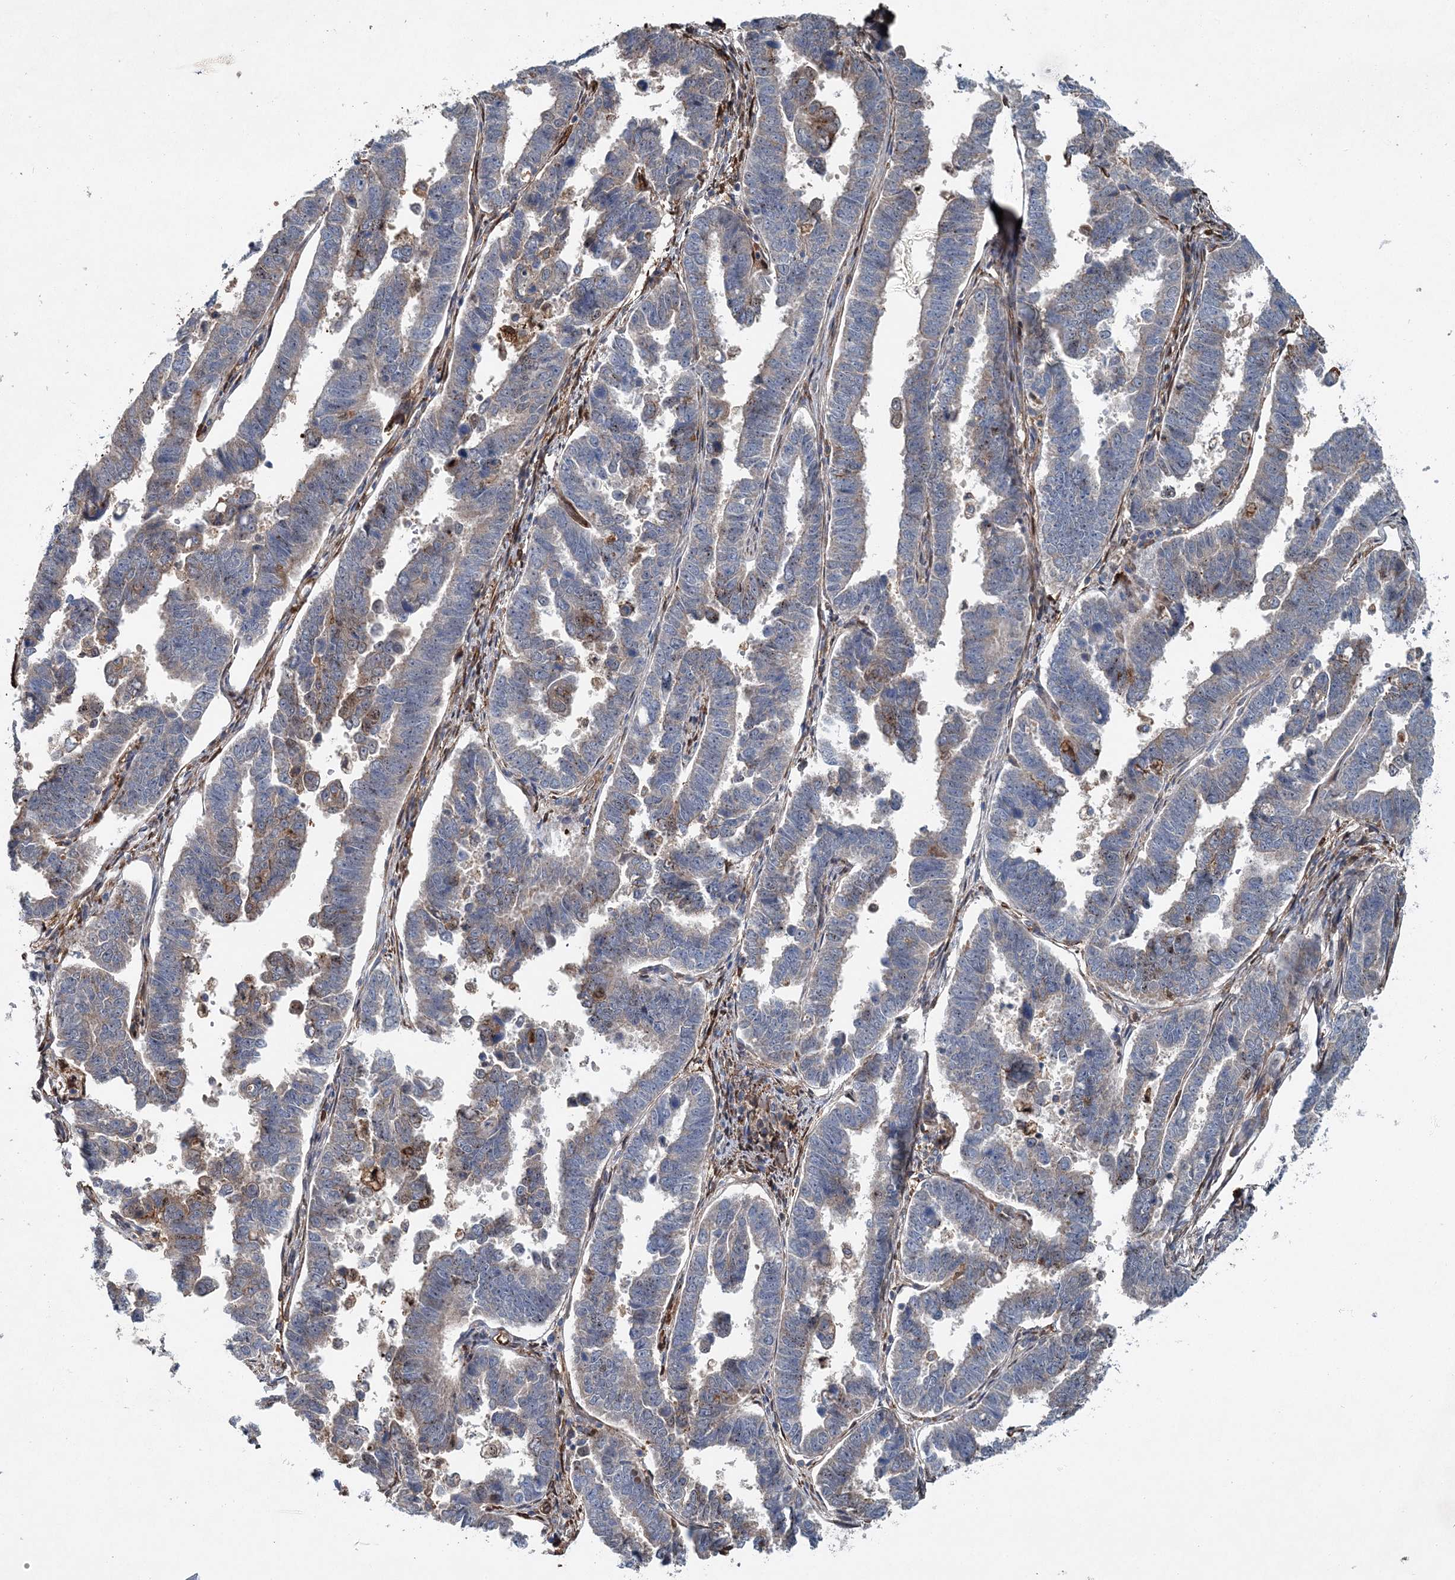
{"staining": {"intensity": "weak", "quantity": "<25%", "location": "cytoplasmic/membranous"}, "tissue": "endometrial cancer", "cell_type": "Tumor cells", "image_type": "cancer", "snomed": [{"axis": "morphology", "description": "Adenocarcinoma, NOS"}, {"axis": "topography", "description": "Endometrium"}], "caption": "Immunohistochemical staining of endometrial cancer (adenocarcinoma) reveals no significant expression in tumor cells.", "gene": "SPOPL", "patient": {"sex": "female", "age": 75}}